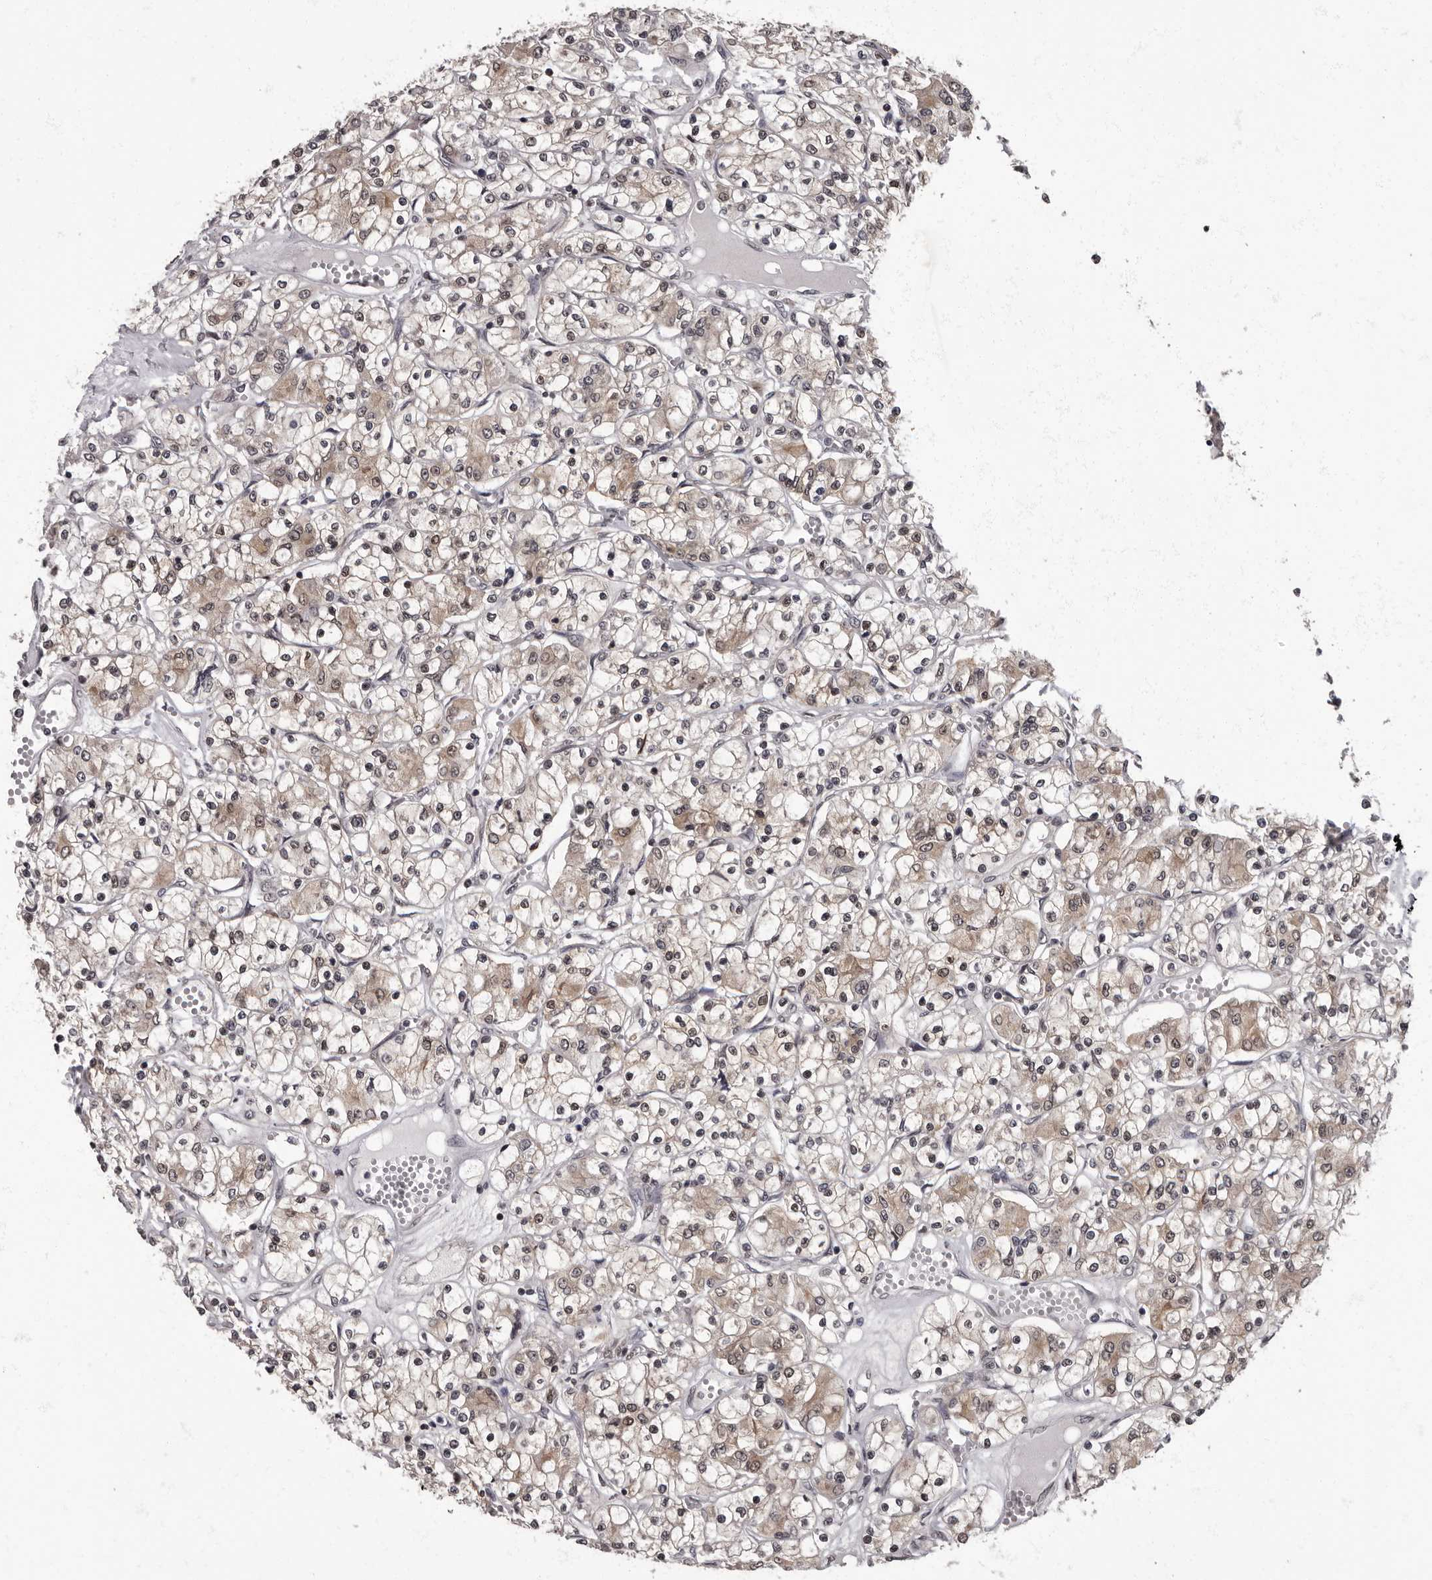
{"staining": {"intensity": "weak", "quantity": ">75%", "location": "cytoplasmic/membranous,nuclear"}, "tissue": "renal cancer", "cell_type": "Tumor cells", "image_type": "cancer", "snomed": [{"axis": "morphology", "description": "Adenocarcinoma, NOS"}, {"axis": "topography", "description": "Kidney"}], "caption": "Immunohistochemical staining of renal cancer demonstrates weak cytoplasmic/membranous and nuclear protein expression in approximately >75% of tumor cells.", "gene": "C1orf50", "patient": {"sex": "female", "age": 59}}